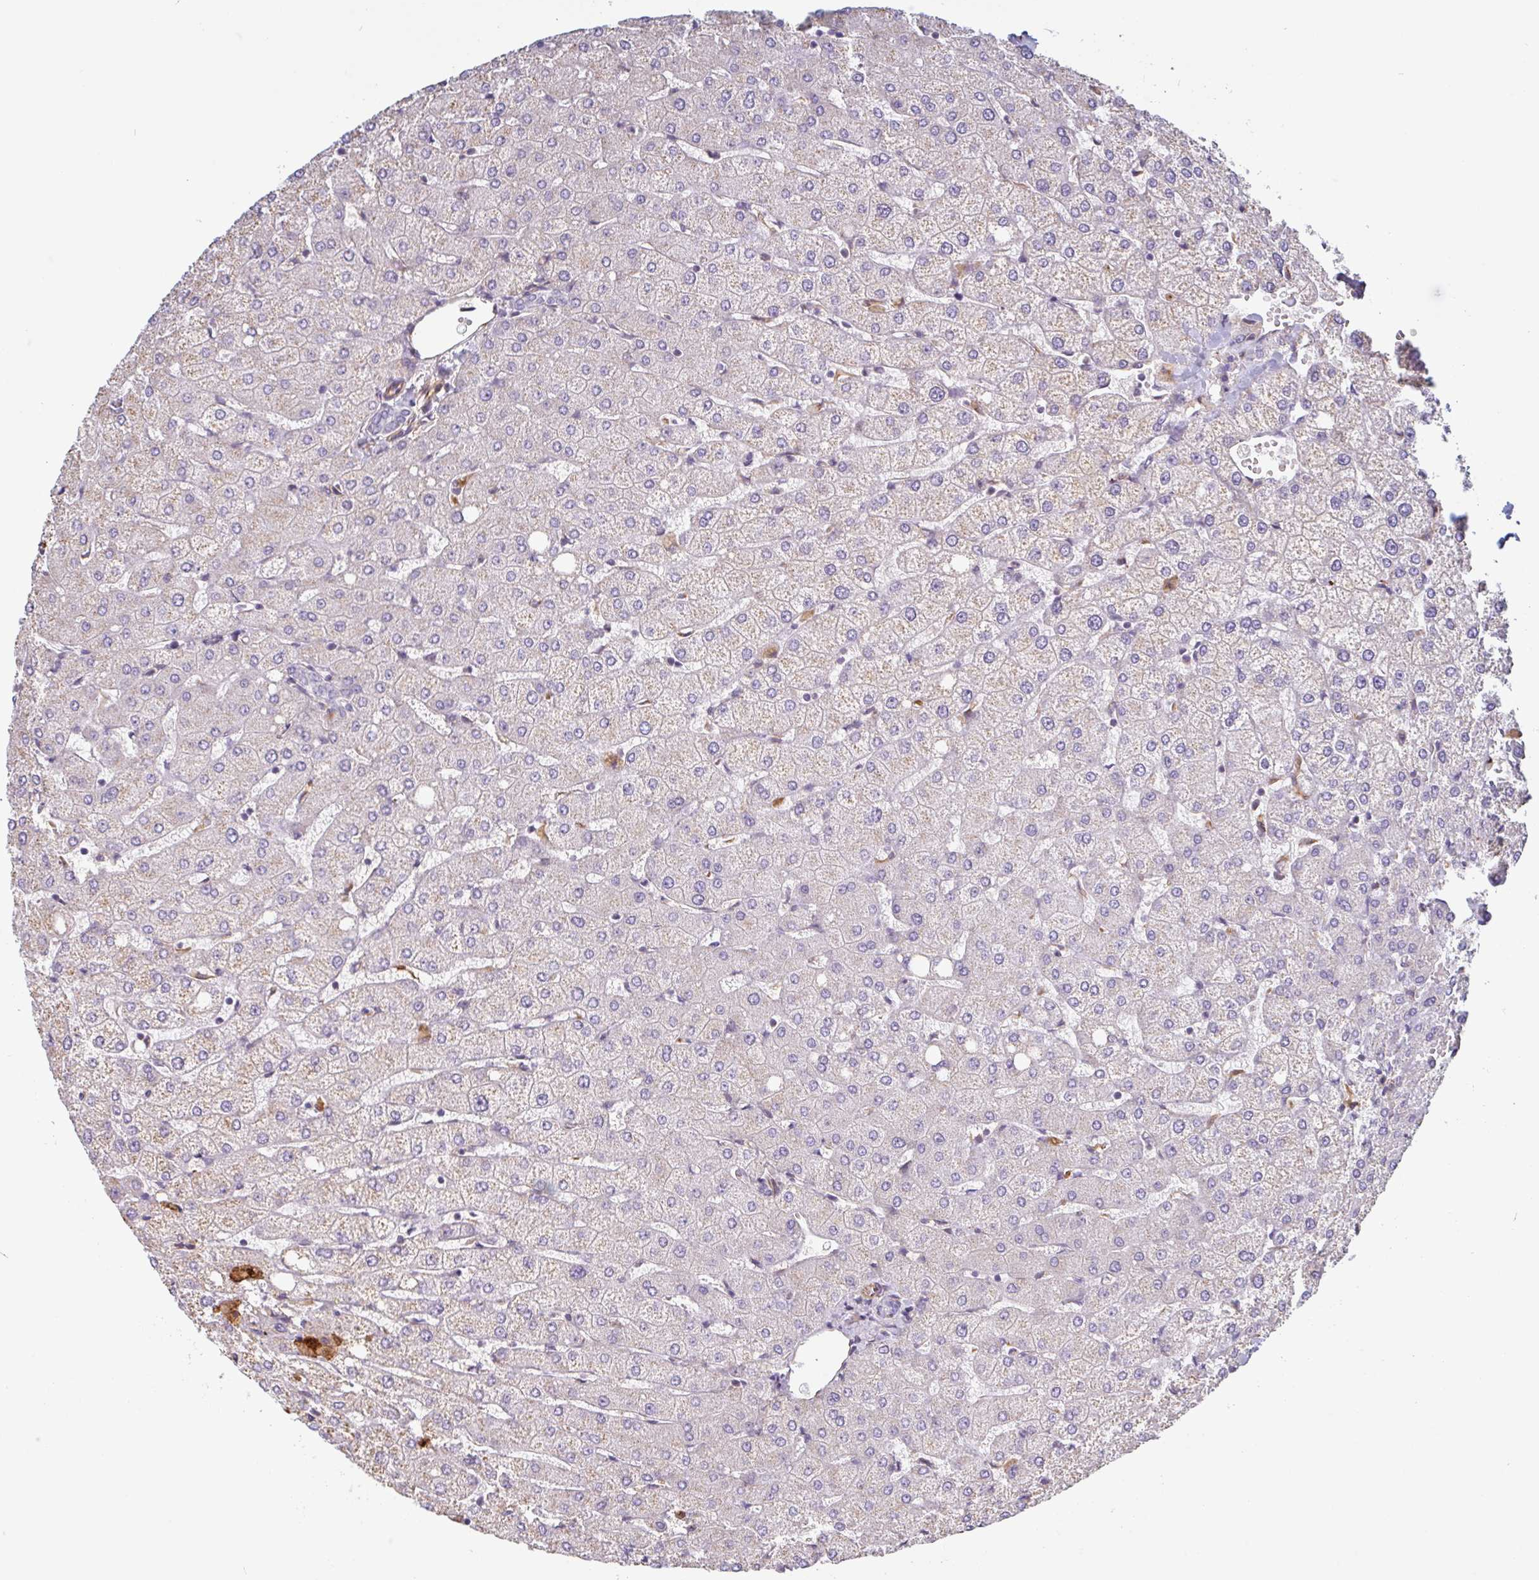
{"staining": {"intensity": "negative", "quantity": "none", "location": "none"}, "tissue": "liver", "cell_type": "Cholangiocytes", "image_type": "normal", "snomed": [{"axis": "morphology", "description": "Normal tissue, NOS"}, {"axis": "topography", "description": "Liver"}], "caption": "The image reveals no significant positivity in cholangiocytes of liver.", "gene": "PPFIA1", "patient": {"sex": "female", "age": 54}}